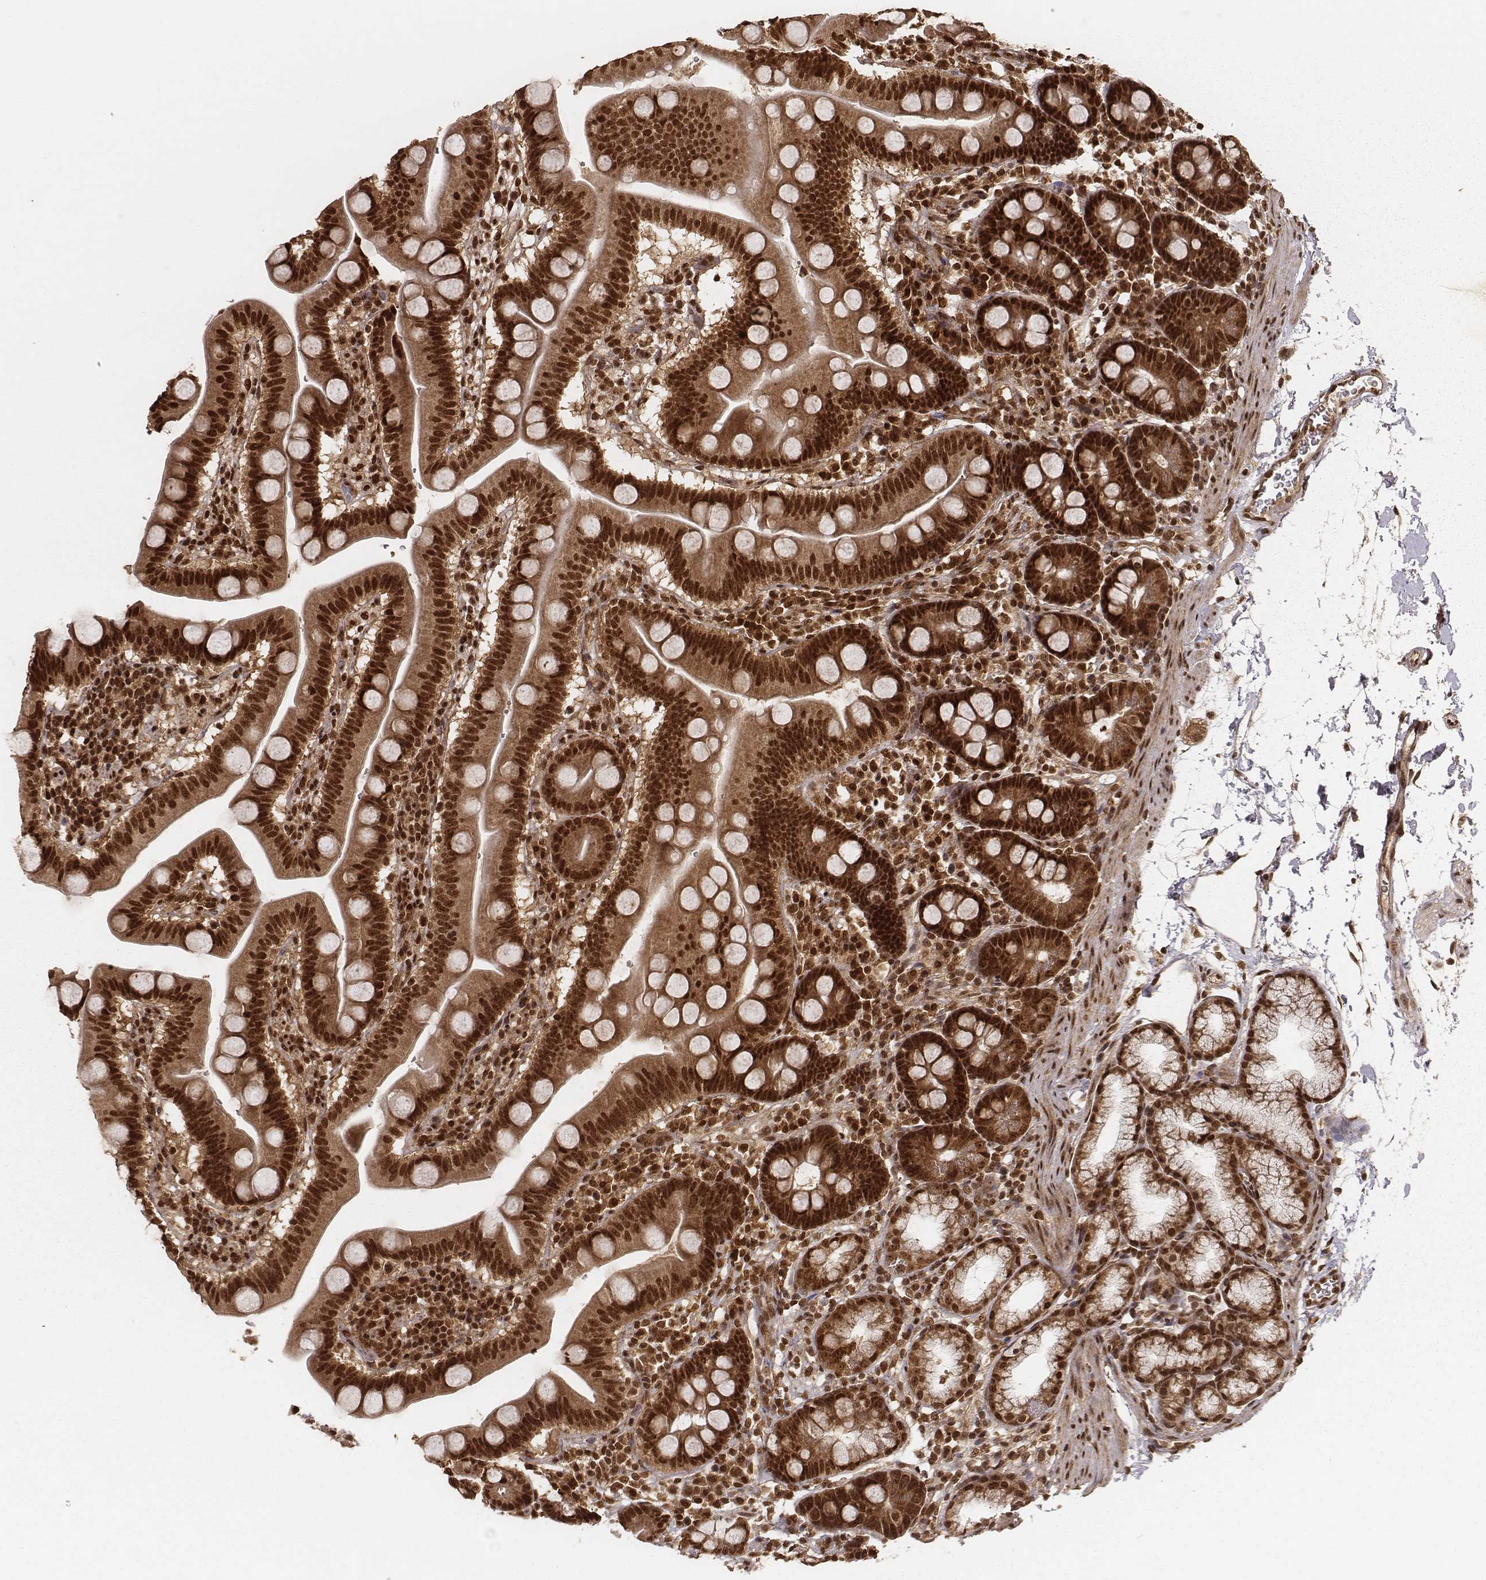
{"staining": {"intensity": "strong", "quantity": ">75%", "location": "cytoplasmic/membranous,nuclear"}, "tissue": "duodenum", "cell_type": "Glandular cells", "image_type": "normal", "snomed": [{"axis": "morphology", "description": "Normal tissue, NOS"}, {"axis": "topography", "description": "Pancreas"}, {"axis": "topography", "description": "Duodenum"}], "caption": "The immunohistochemical stain highlights strong cytoplasmic/membranous,nuclear staining in glandular cells of unremarkable duodenum.", "gene": "NFX1", "patient": {"sex": "male", "age": 59}}